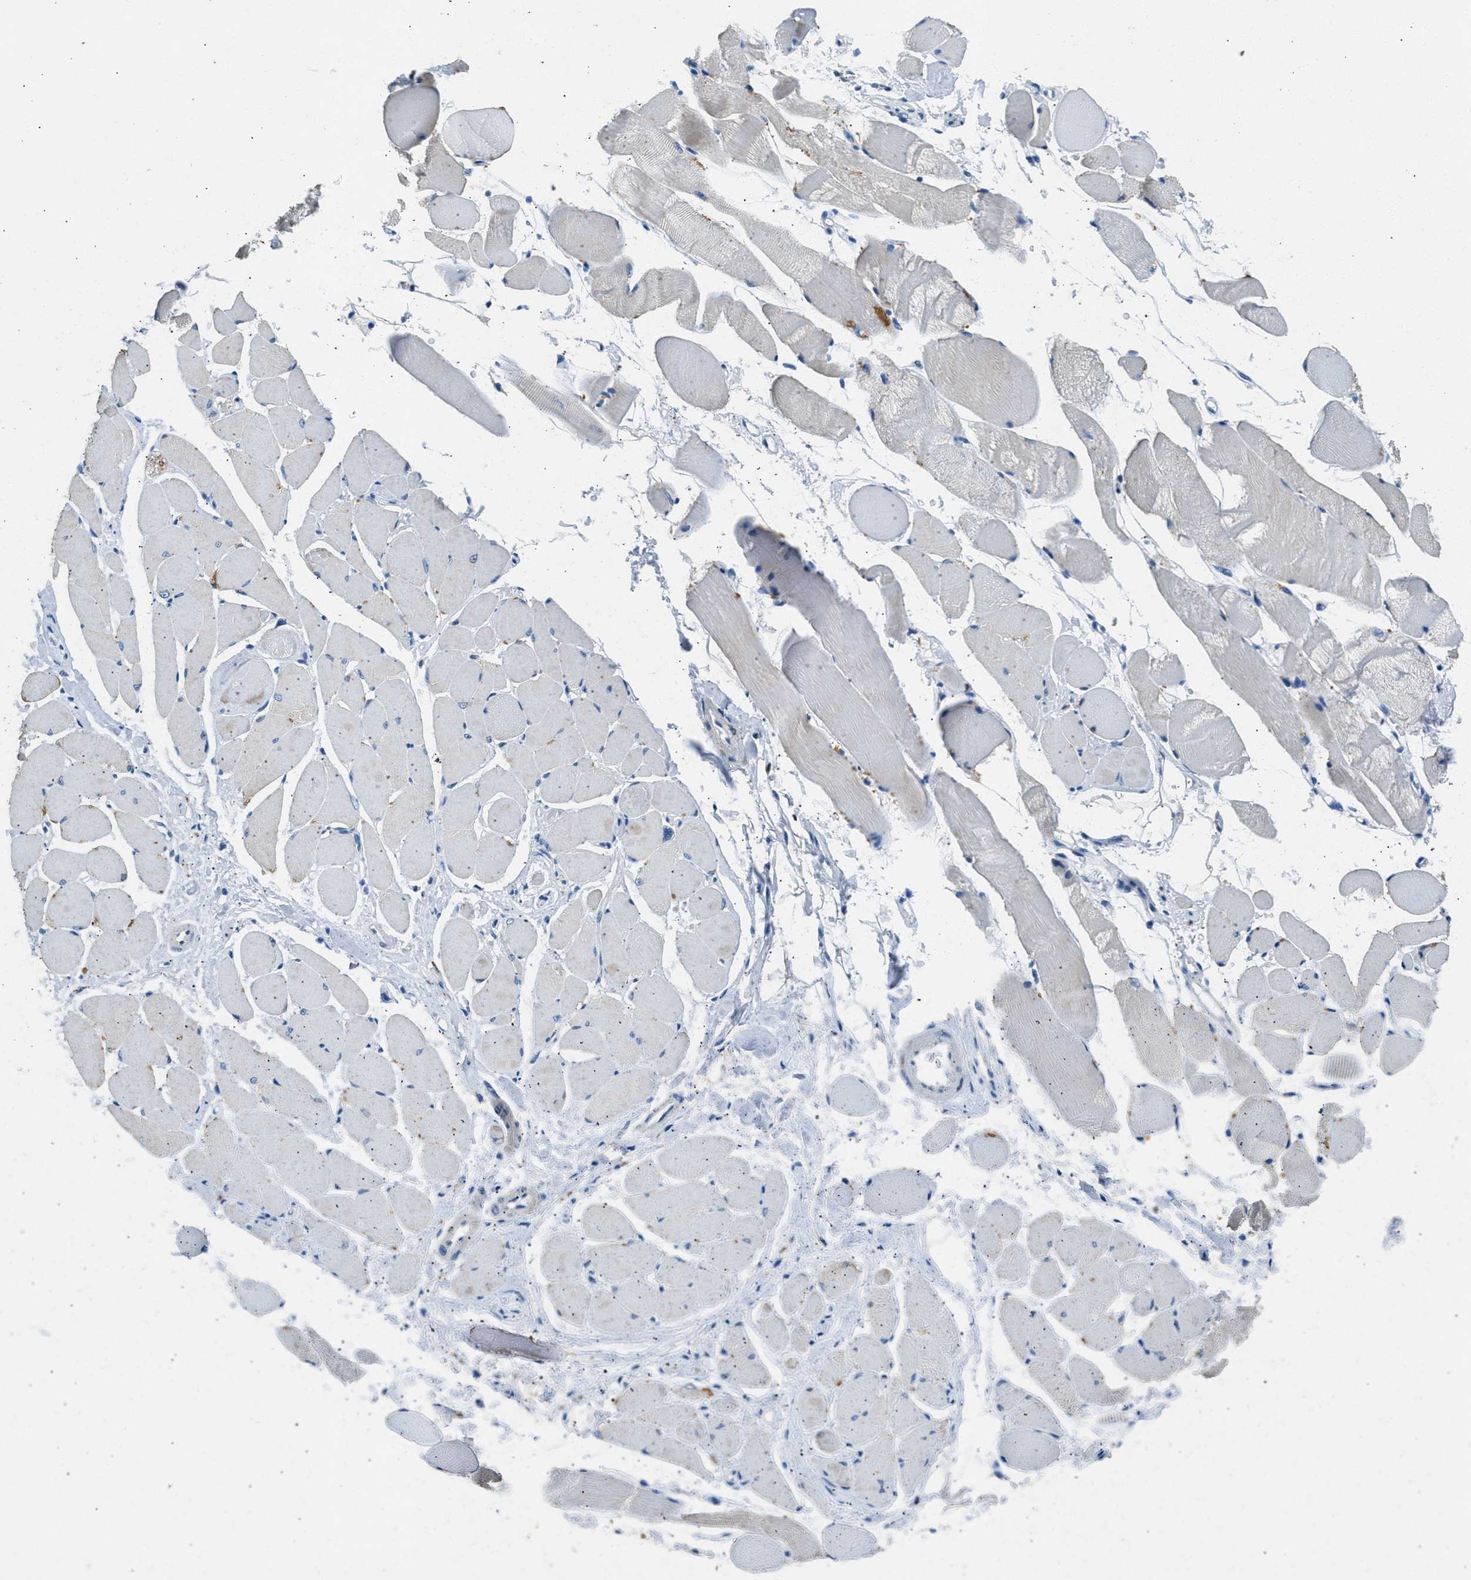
{"staining": {"intensity": "weak", "quantity": "25%-75%", "location": "cytoplasmic/membranous"}, "tissue": "skeletal muscle", "cell_type": "Myocytes", "image_type": "normal", "snomed": [{"axis": "morphology", "description": "Normal tissue, NOS"}, {"axis": "topography", "description": "Skeletal muscle"}, {"axis": "topography", "description": "Peripheral nerve tissue"}], "caption": "Immunohistochemical staining of normal skeletal muscle demonstrates weak cytoplasmic/membranous protein expression in approximately 25%-75% of myocytes. (DAB = brown stain, brightfield microscopy at high magnification).", "gene": "CFAP20", "patient": {"sex": "female", "age": 84}}